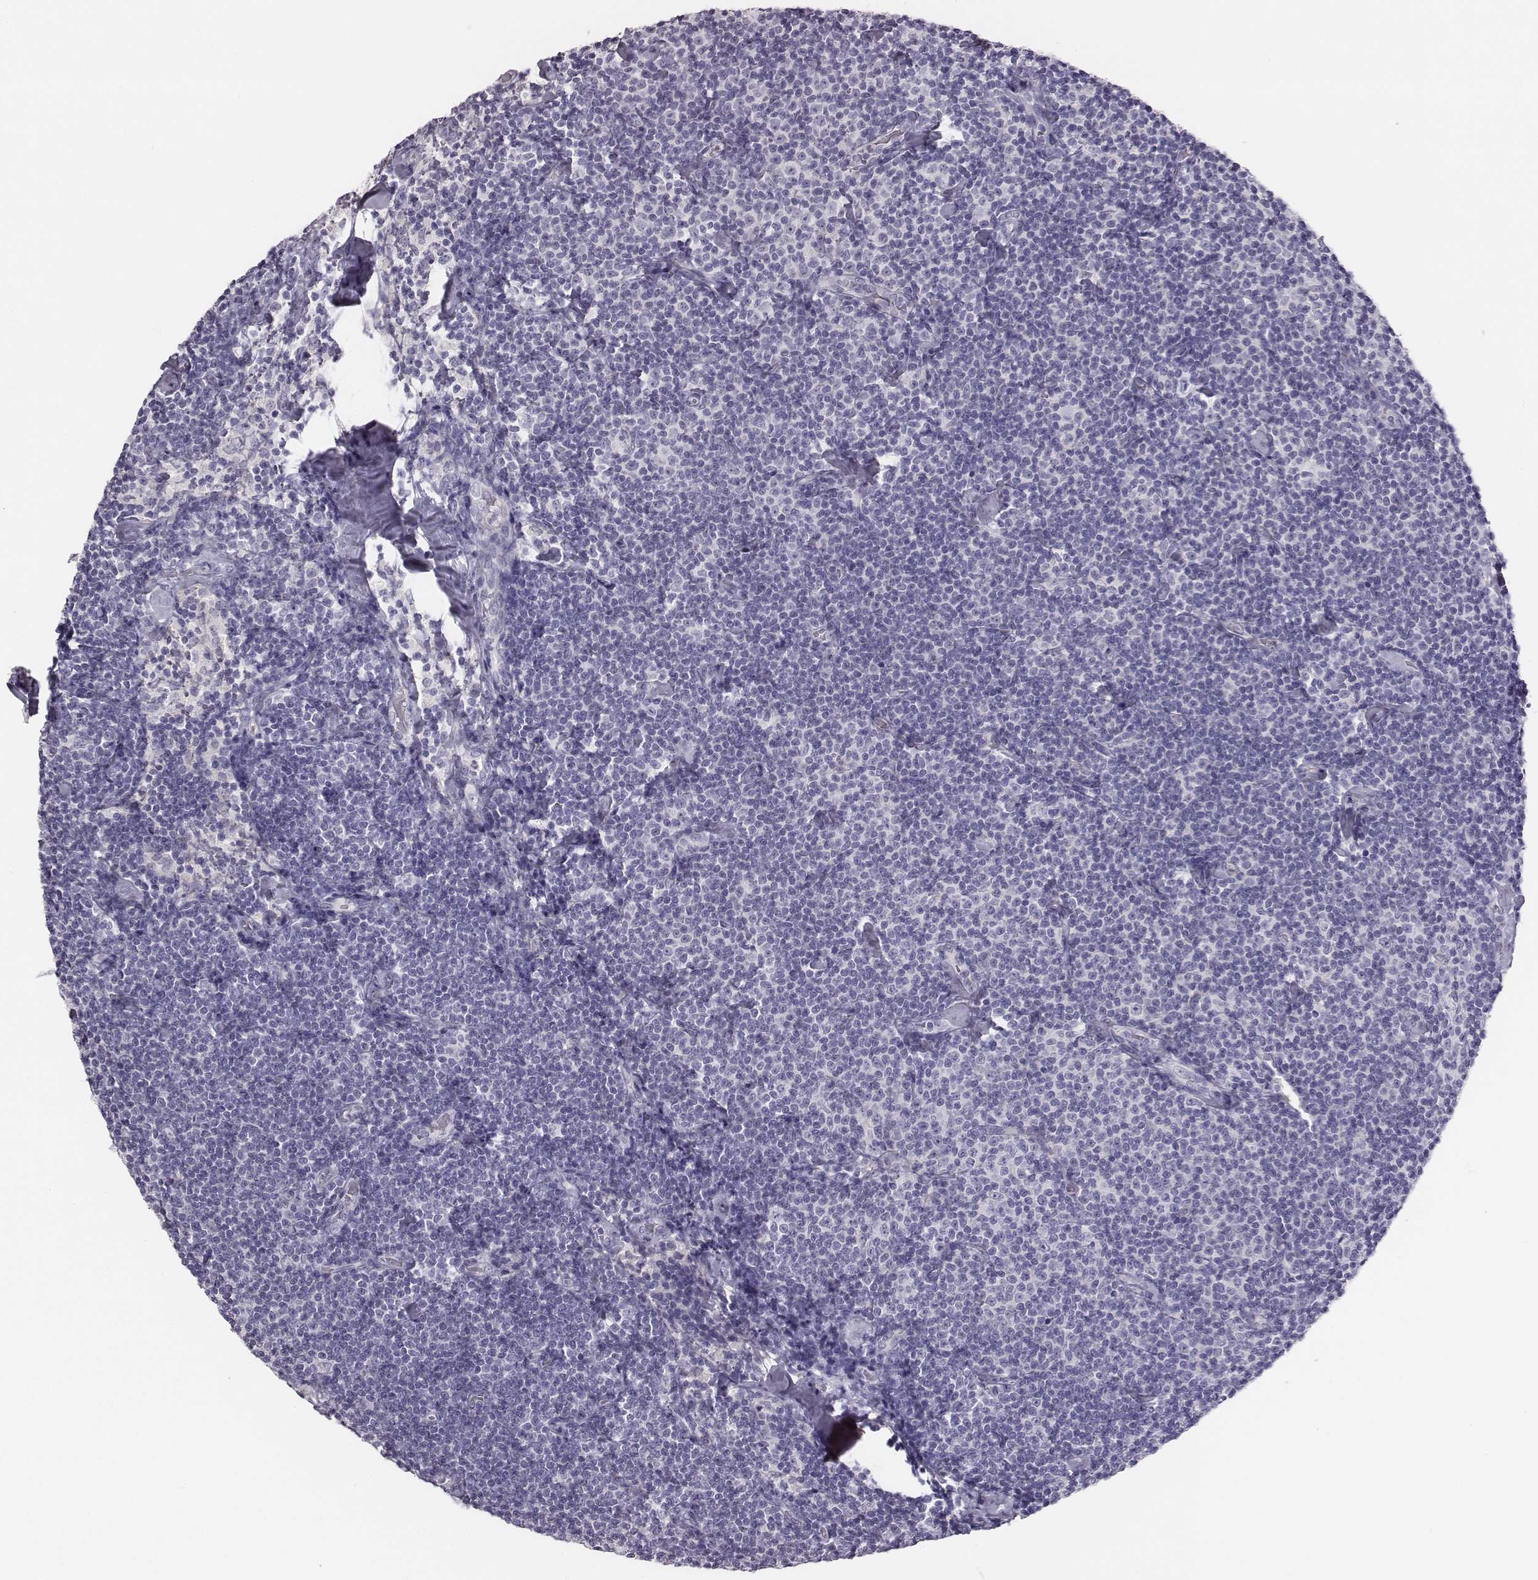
{"staining": {"intensity": "negative", "quantity": "none", "location": "none"}, "tissue": "lymphoma", "cell_type": "Tumor cells", "image_type": "cancer", "snomed": [{"axis": "morphology", "description": "Malignant lymphoma, non-Hodgkin's type, Low grade"}, {"axis": "topography", "description": "Lymph node"}], "caption": "Tumor cells show no significant protein staining in malignant lymphoma, non-Hodgkin's type (low-grade).", "gene": "GUCA1A", "patient": {"sex": "male", "age": 81}}